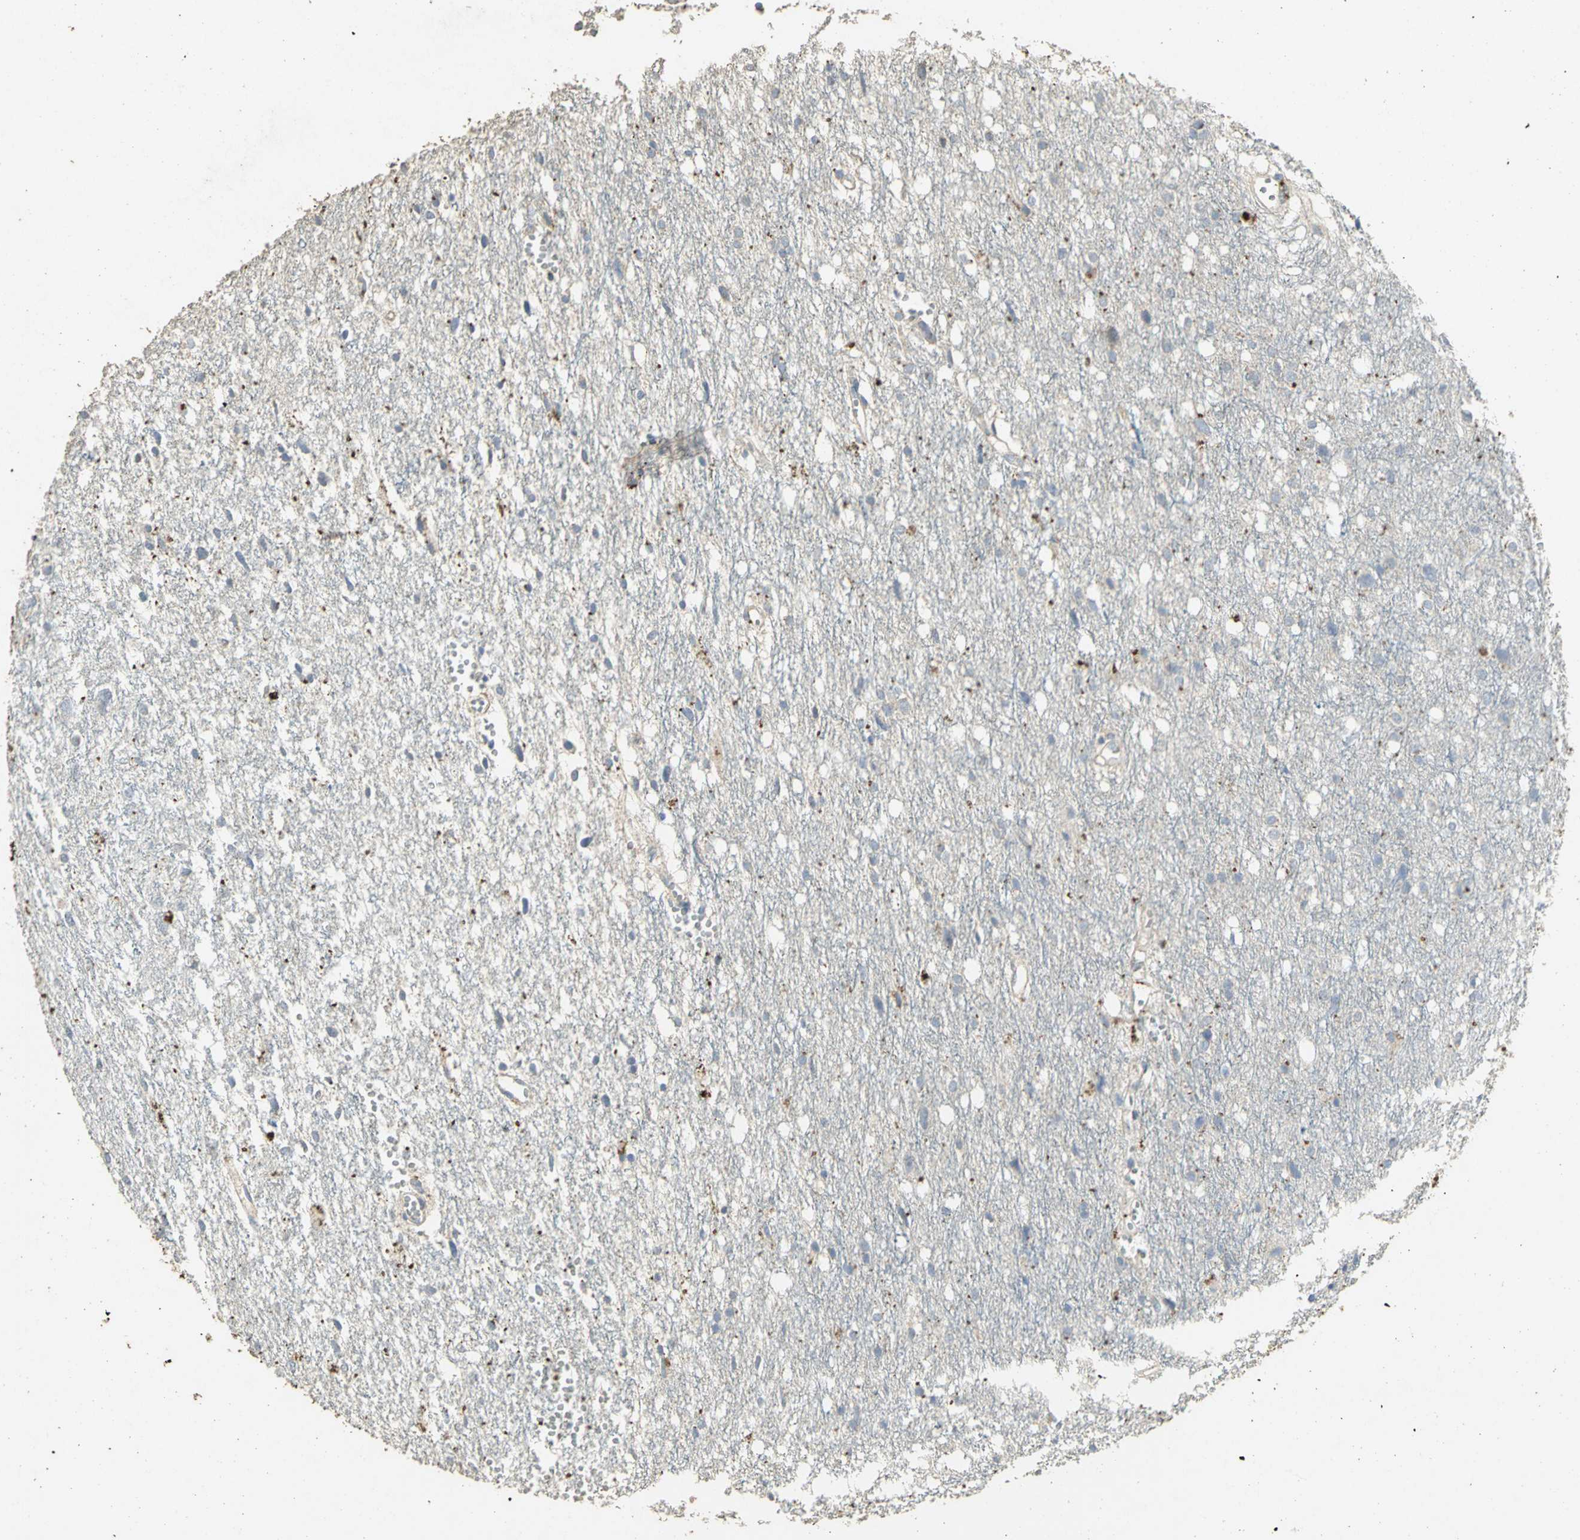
{"staining": {"intensity": "moderate", "quantity": "<25%", "location": "cytoplasmic/membranous"}, "tissue": "glioma", "cell_type": "Tumor cells", "image_type": "cancer", "snomed": [{"axis": "morphology", "description": "Glioma, malignant, High grade"}, {"axis": "topography", "description": "Brain"}], "caption": "Tumor cells reveal low levels of moderate cytoplasmic/membranous positivity in about <25% of cells in malignant glioma (high-grade).", "gene": "ASB9", "patient": {"sex": "female", "age": 59}}